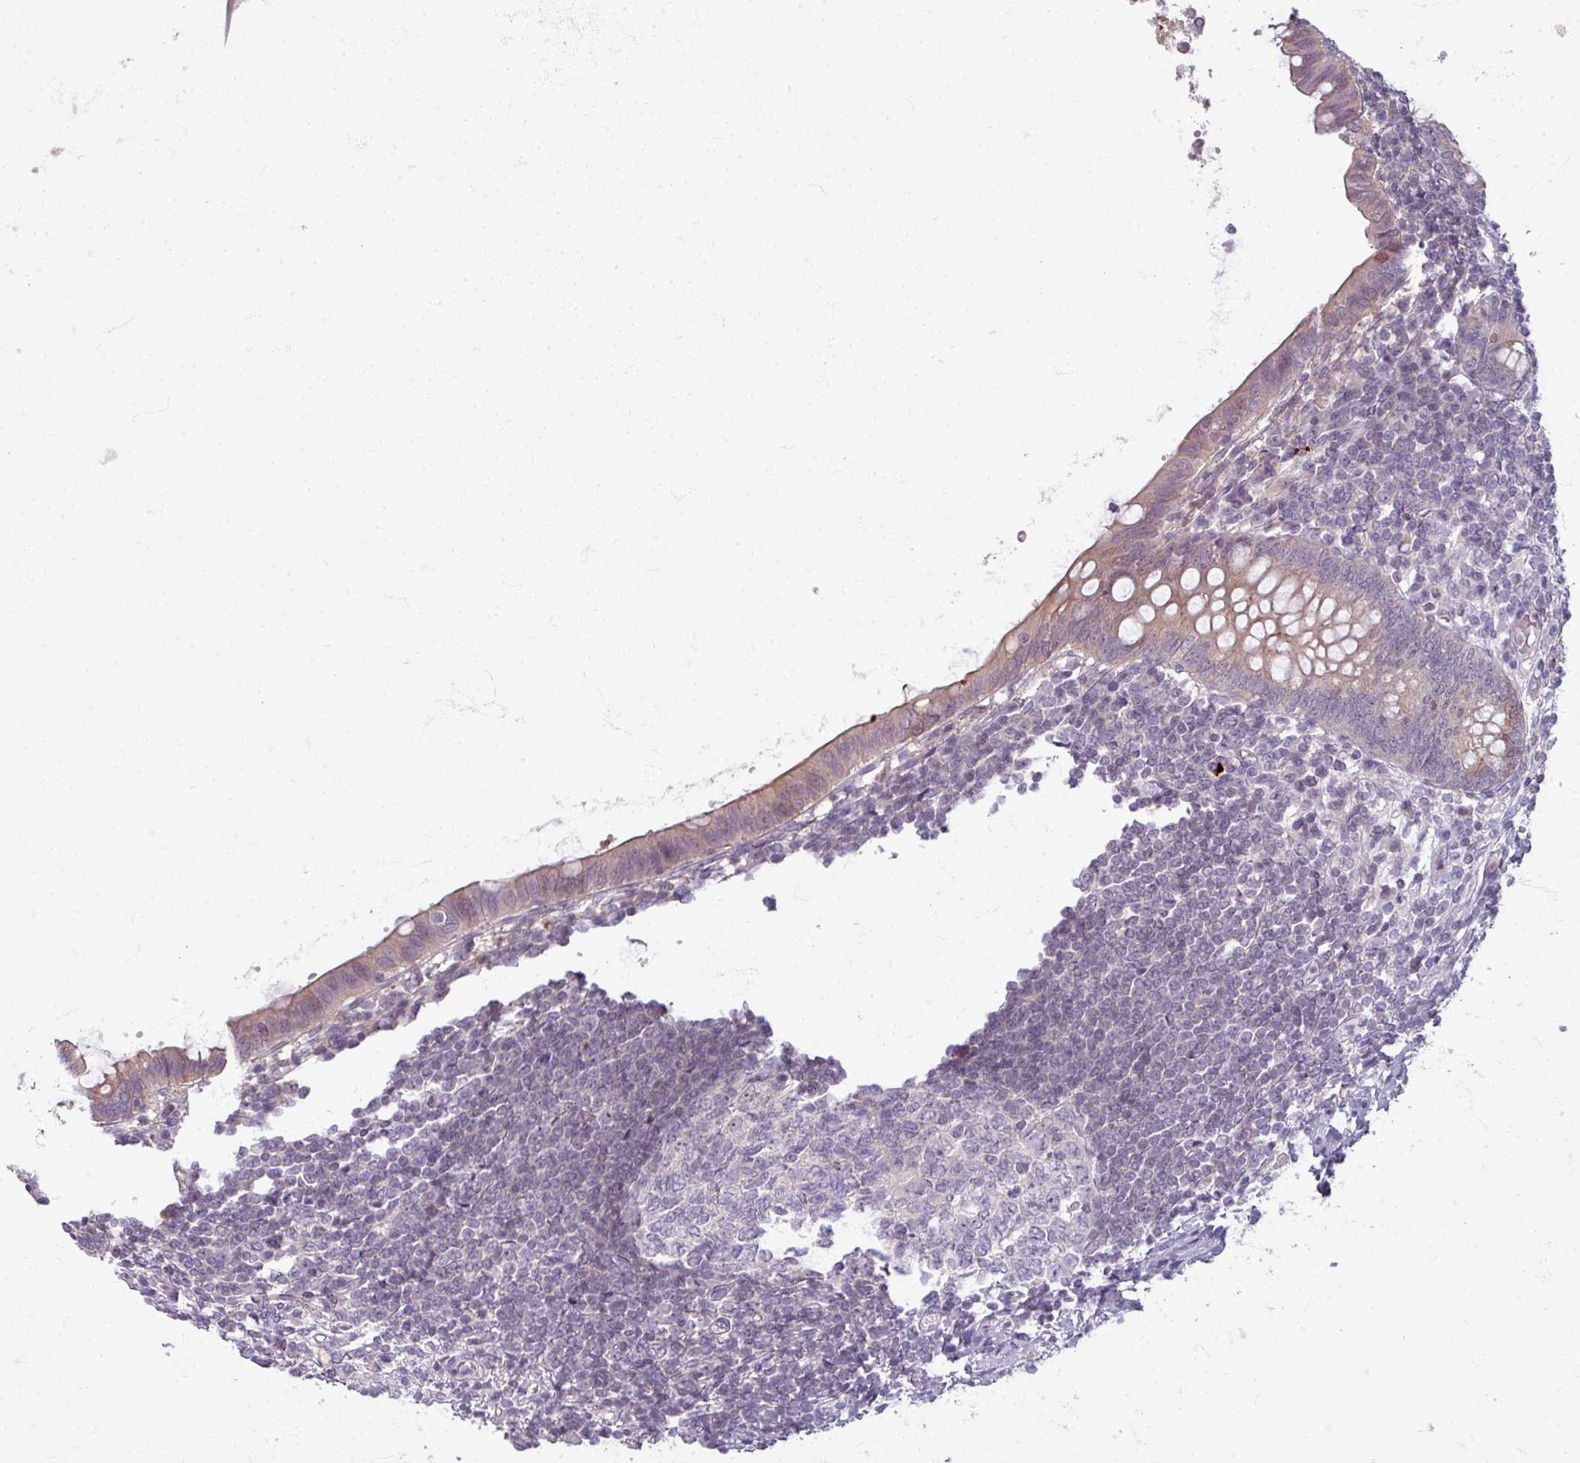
{"staining": {"intensity": "strong", "quantity": "25%-75%", "location": "cytoplasmic/membranous"}, "tissue": "appendix", "cell_type": "Glandular cells", "image_type": "normal", "snomed": [{"axis": "morphology", "description": "Normal tissue, NOS"}, {"axis": "topography", "description": "Appendix"}], "caption": "Immunohistochemical staining of benign appendix demonstrates high levels of strong cytoplasmic/membranous positivity in approximately 25%-75% of glandular cells.", "gene": "TTLL7", "patient": {"sex": "male", "age": 83}}